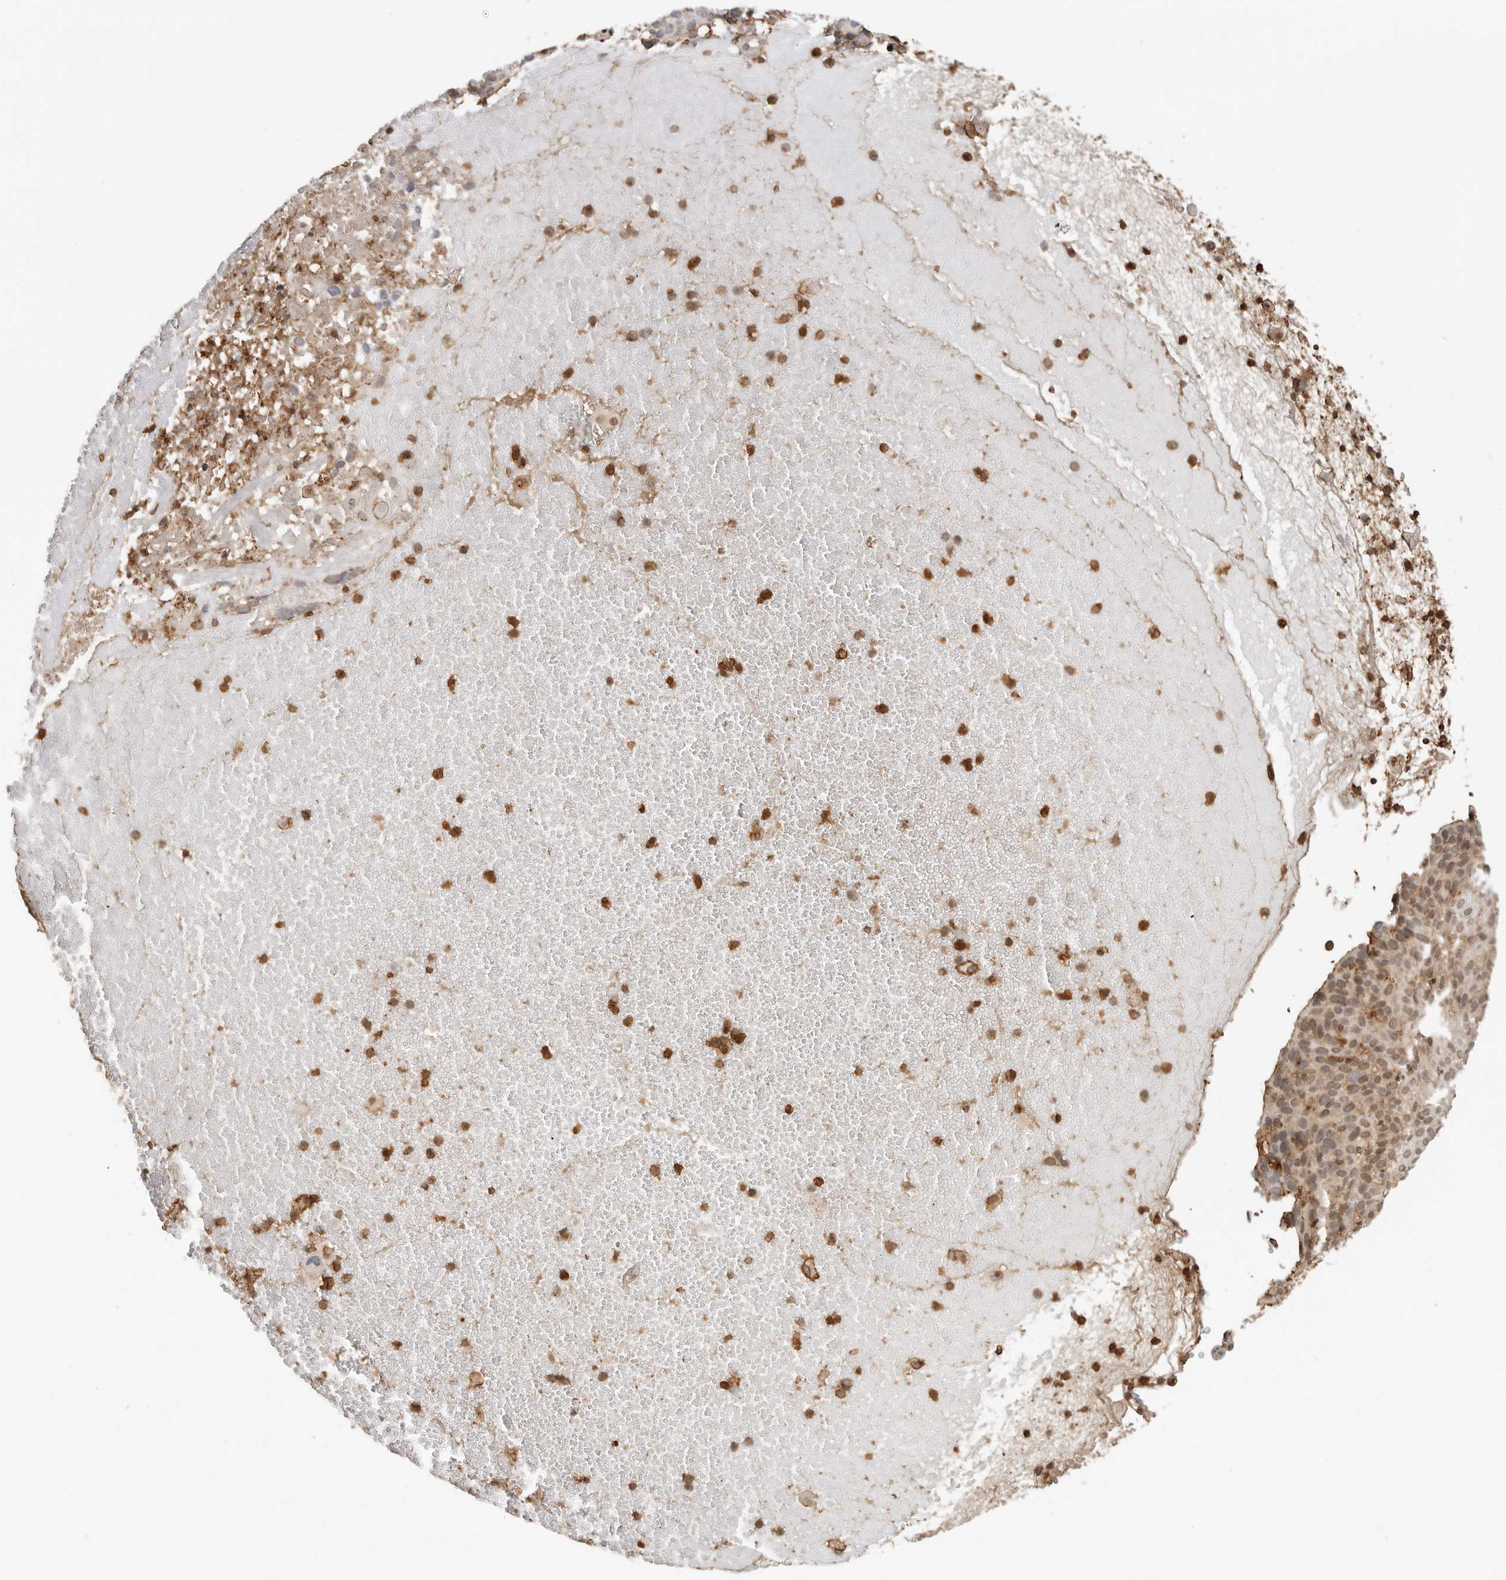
{"staining": {"intensity": "moderate", "quantity": ">75%", "location": "cytoplasmic/membranous,nuclear"}, "tissue": "cervical cancer", "cell_type": "Tumor cells", "image_type": "cancer", "snomed": [{"axis": "morphology", "description": "Squamous cell carcinoma, NOS"}, {"axis": "topography", "description": "Cervix"}], "caption": "Brown immunohistochemical staining in cervical squamous cell carcinoma reveals moderate cytoplasmic/membranous and nuclear expression in about >75% of tumor cells.", "gene": "ANXA11", "patient": {"sex": "female", "age": 74}}